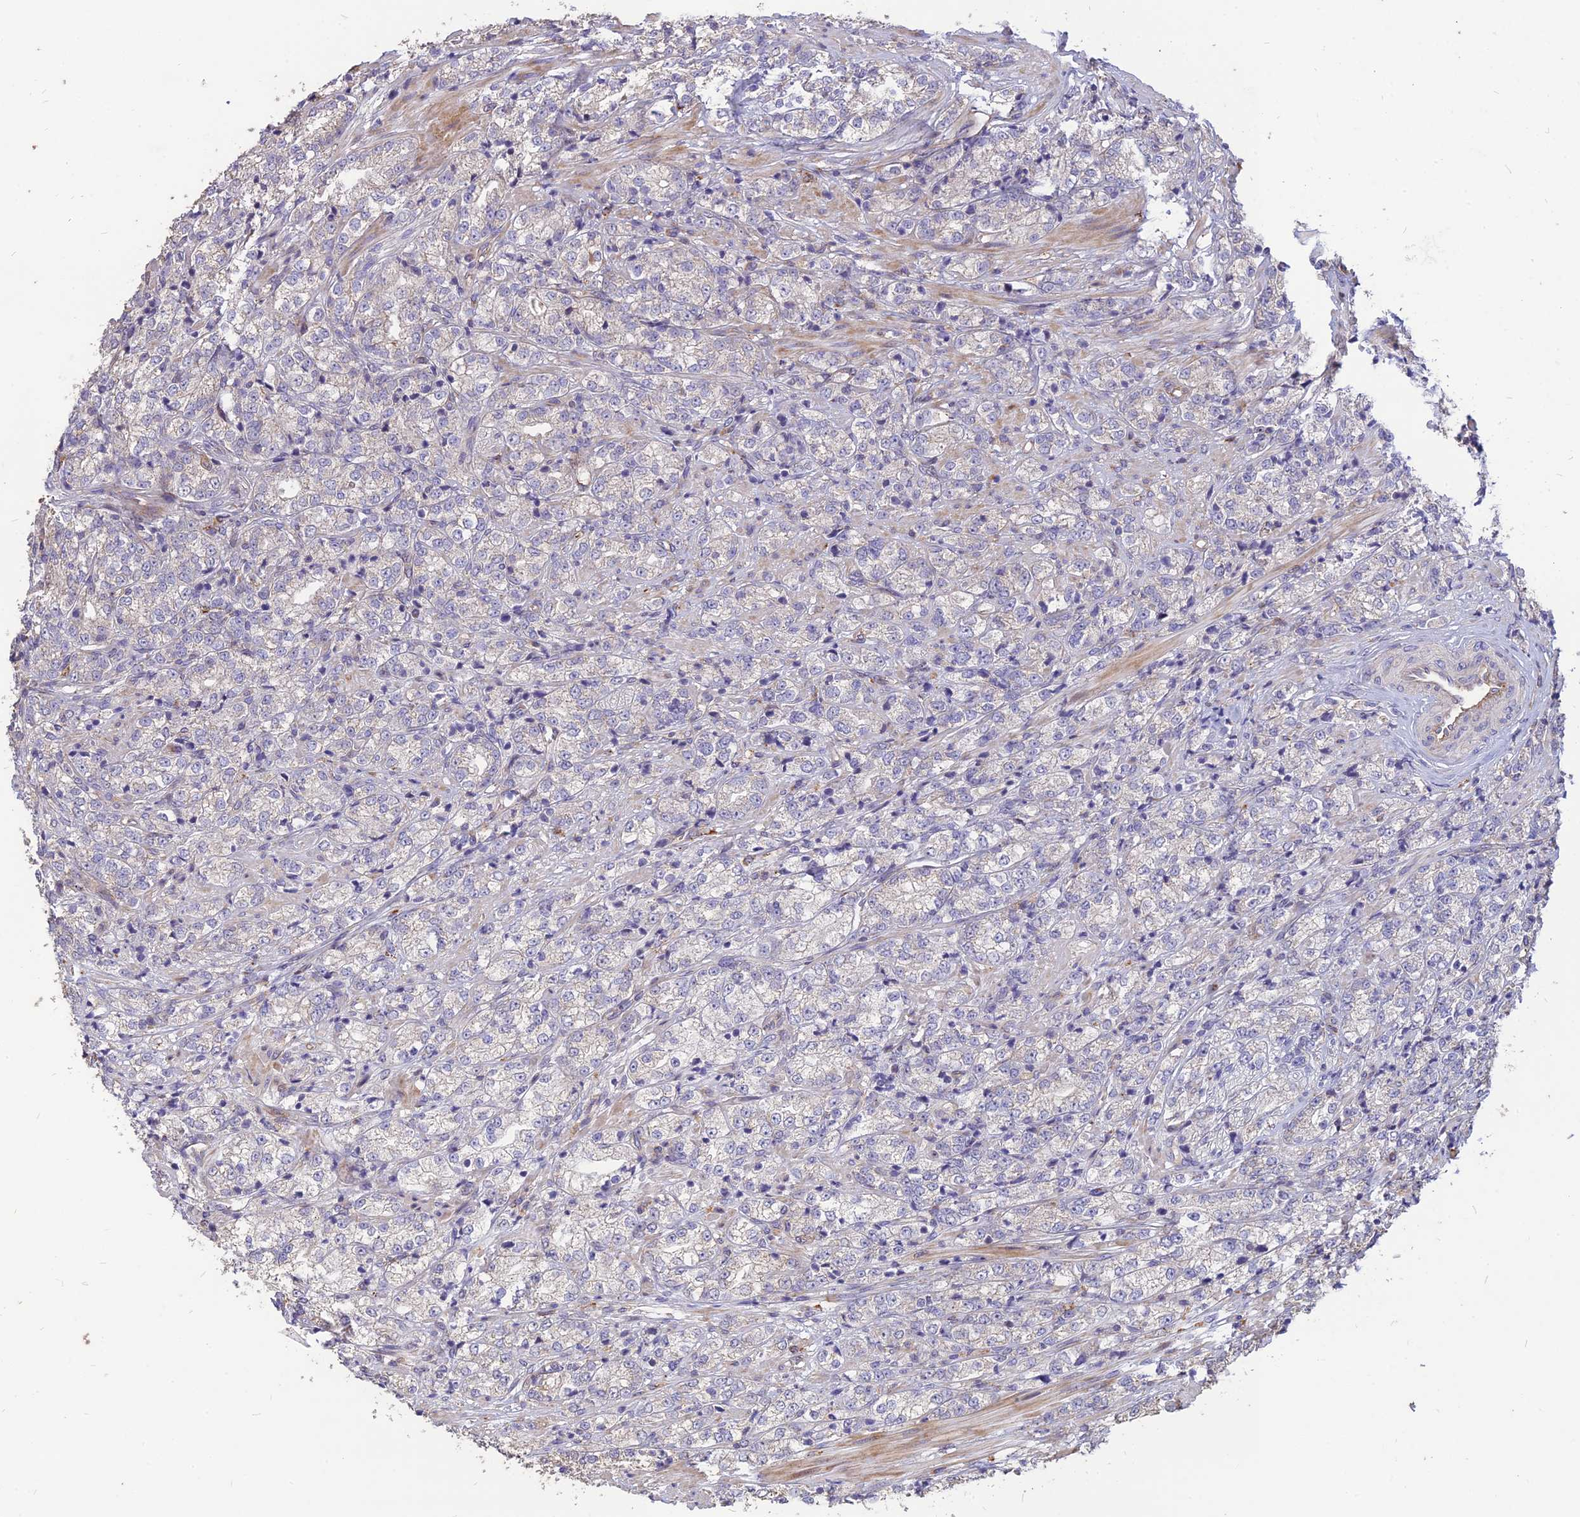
{"staining": {"intensity": "negative", "quantity": "none", "location": "none"}, "tissue": "prostate cancer", "cell_type": "Tumor cells", "image_type": "cancer", "snomed": [{"axis": "morphology", "description": "Adenocarcinoma, High grade"}, {"axis": "topography", "description": "Prostate"}], "caption": "DAB (3,3'-diaminobenzidine) immunohistochemical staining of human prostate adenocarcinoma (high-grade) exhibits no significant staining in tumor cells.", "gene": "ST3GAL6", "patient": {"sex": "male", "age": 69}}